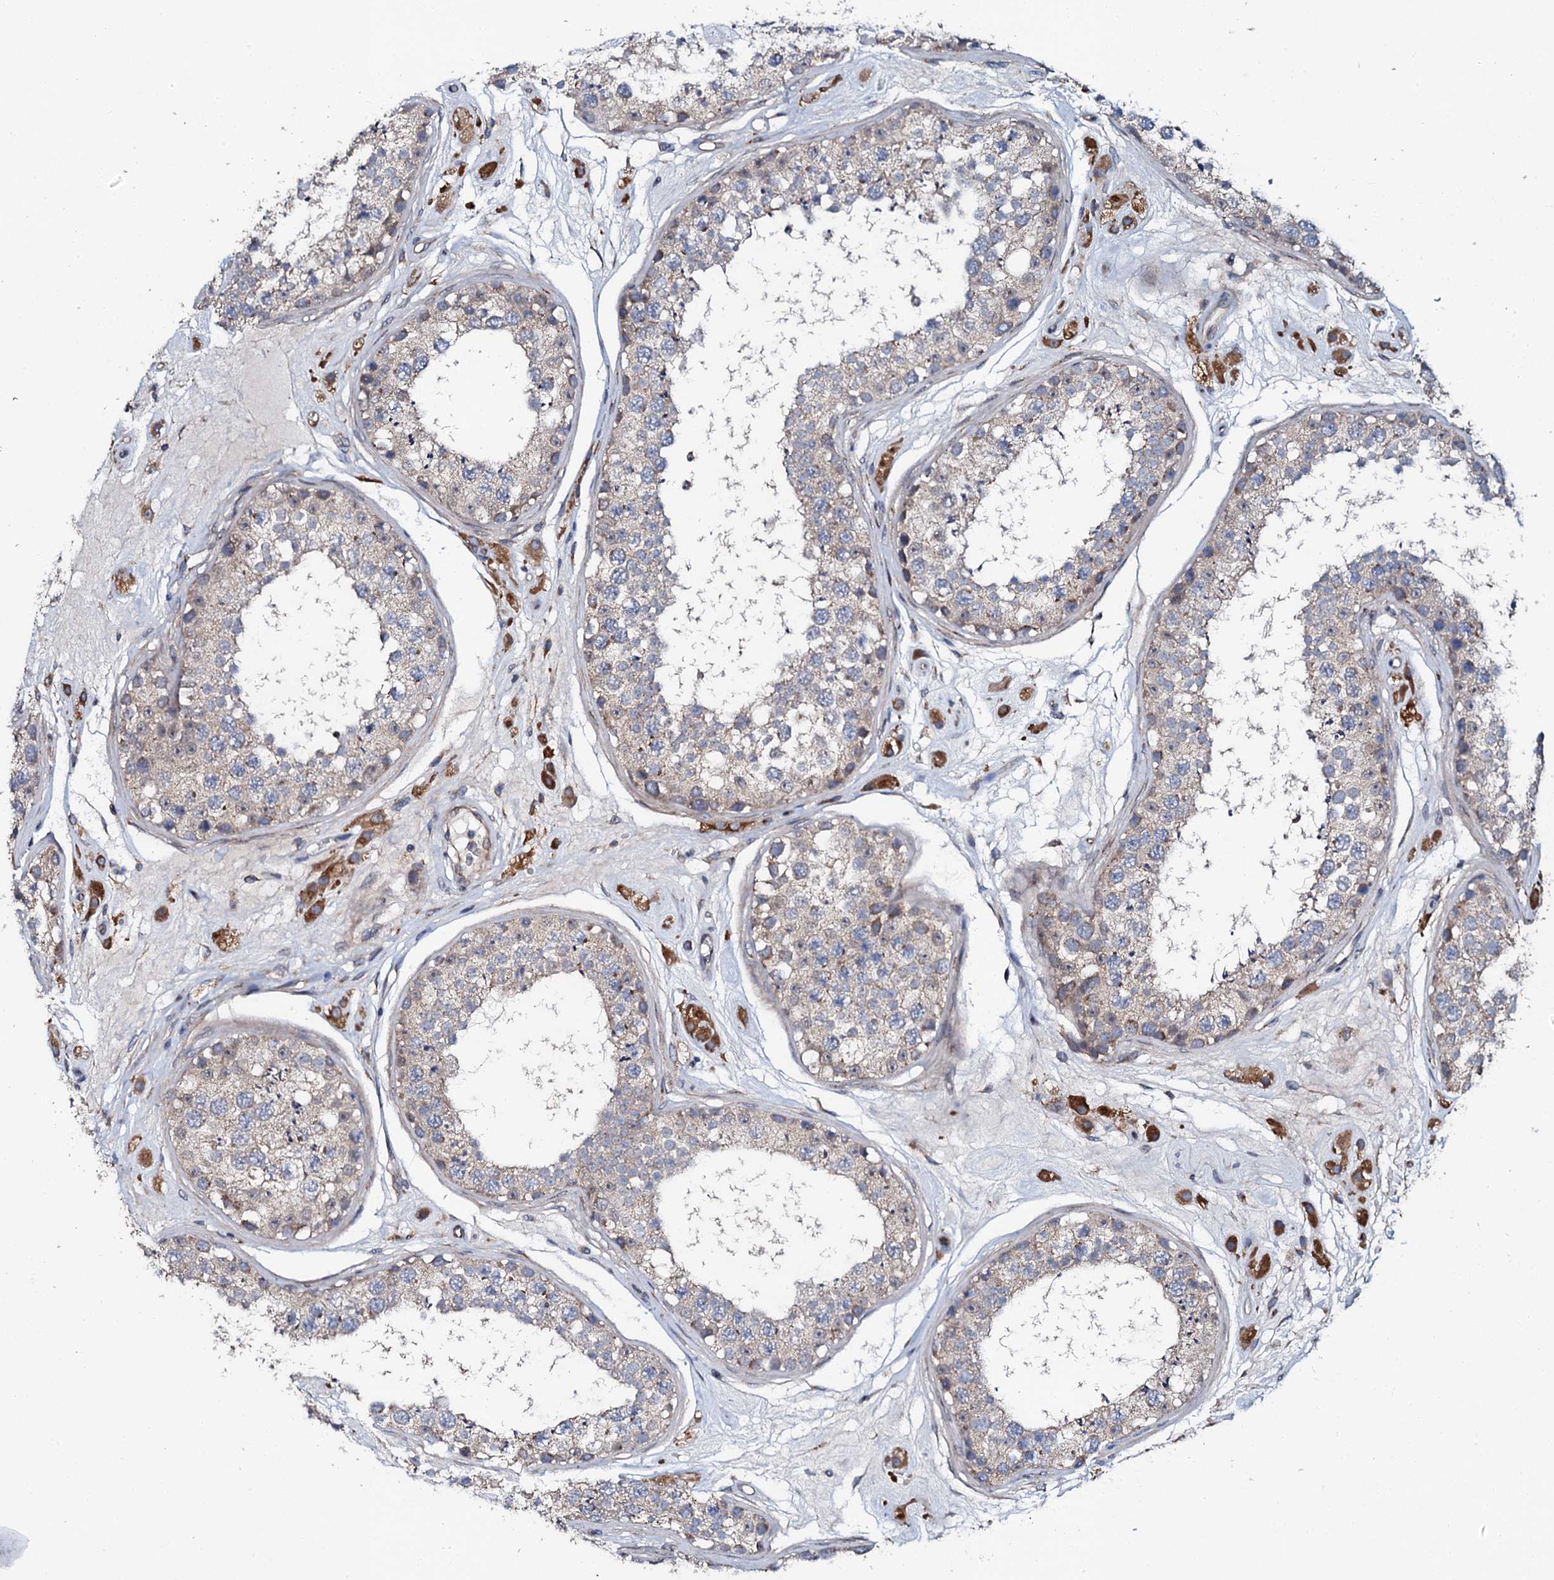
{"staining": {"intensity": "weak", "quantity": "<25%", "location": "cytoplasmic/membranous"}, "tissue": "testis", "cell_type": "Cells in seminiferous ducts", "image_type": "normal", "snomed": [{"axis": "morphology", "description": "Normal tissue, NOS"}, {"axis": "topography", "description": "Testis"}], "caption": "Cells in seminiferous ducts show no significant expression in unremarkable testis.", "gene": "GLCE", "patient": {"sex": "male", "age": 25}}